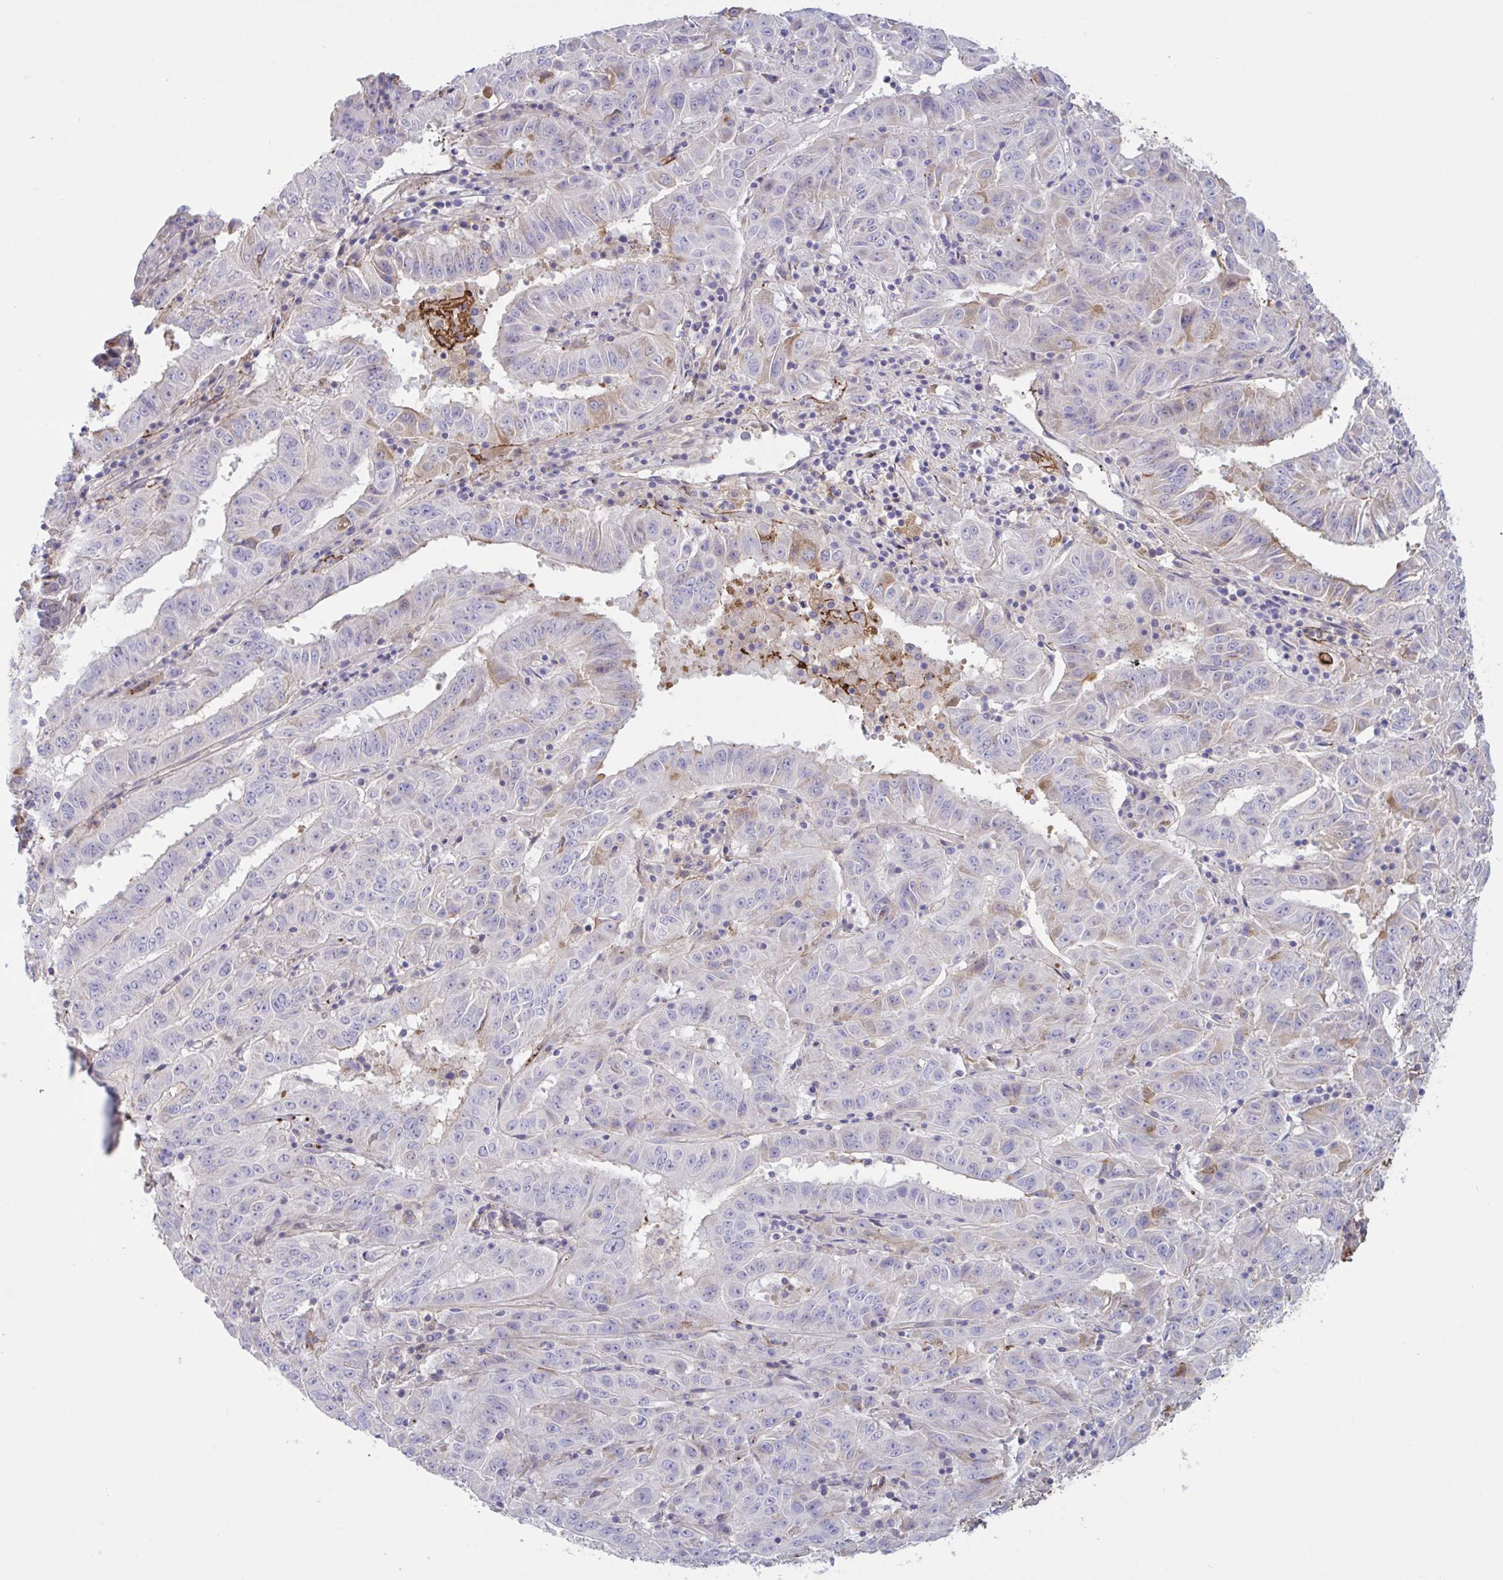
{"staining": {"intensity": "negative", "quantity": "none", "location": "none"}, "tissue": "pancreatic cancer", "cell_type": "Tumor cells", "image_type": "cancer", "snomed": [{"axis": "morphology", "description": "Adenocarcinoma, NOS"}, {"axis": "topography", "description": "Pancreas"}], "caption": "Protein analysis of pancreatic adenocarcinoma reveals no significant positivity in tumor cells.", "gene": "IL1R1", "patient": {"sex": "male", "age": 63}}